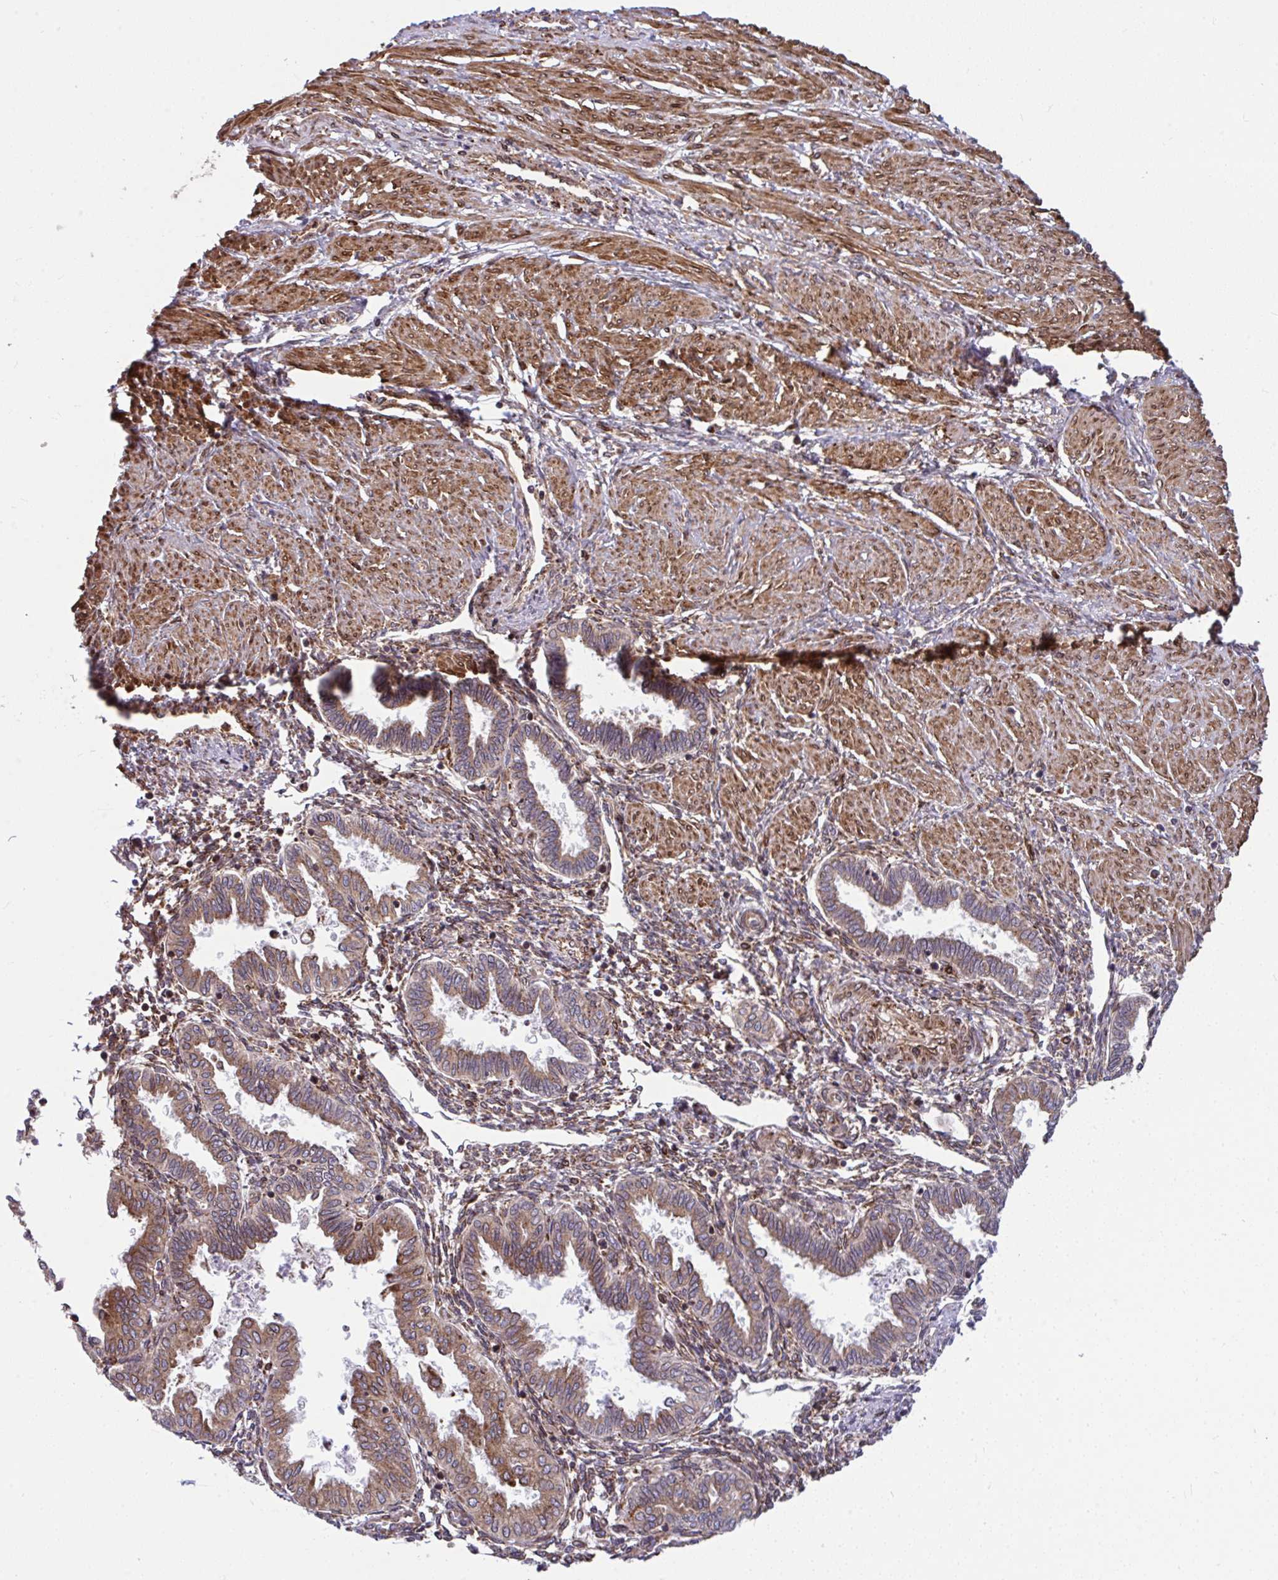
{"staining": {"intensity": "moderate", "quantity": "25%-75%", "location": "cytoplasmic/membranous"}, "tissue": "endometrium", "cell_type": "Cells in endometrial stroma", "image_type": "normal", "snomed": [{"axis": "morphology", "description": "Normal tissue, NOS"}, {"axis": "topography", "description": "Endometrium"}], "caption": "A histopathology image showing moderate cytoplasmic/membranous staining in approximately 25%-75% of cells in endometrial stroma in normal endometrium, as visualized by brown immunohistochemical staining.", "gene": "STIM2", "patient": {"sex": "female", "age": 33}}